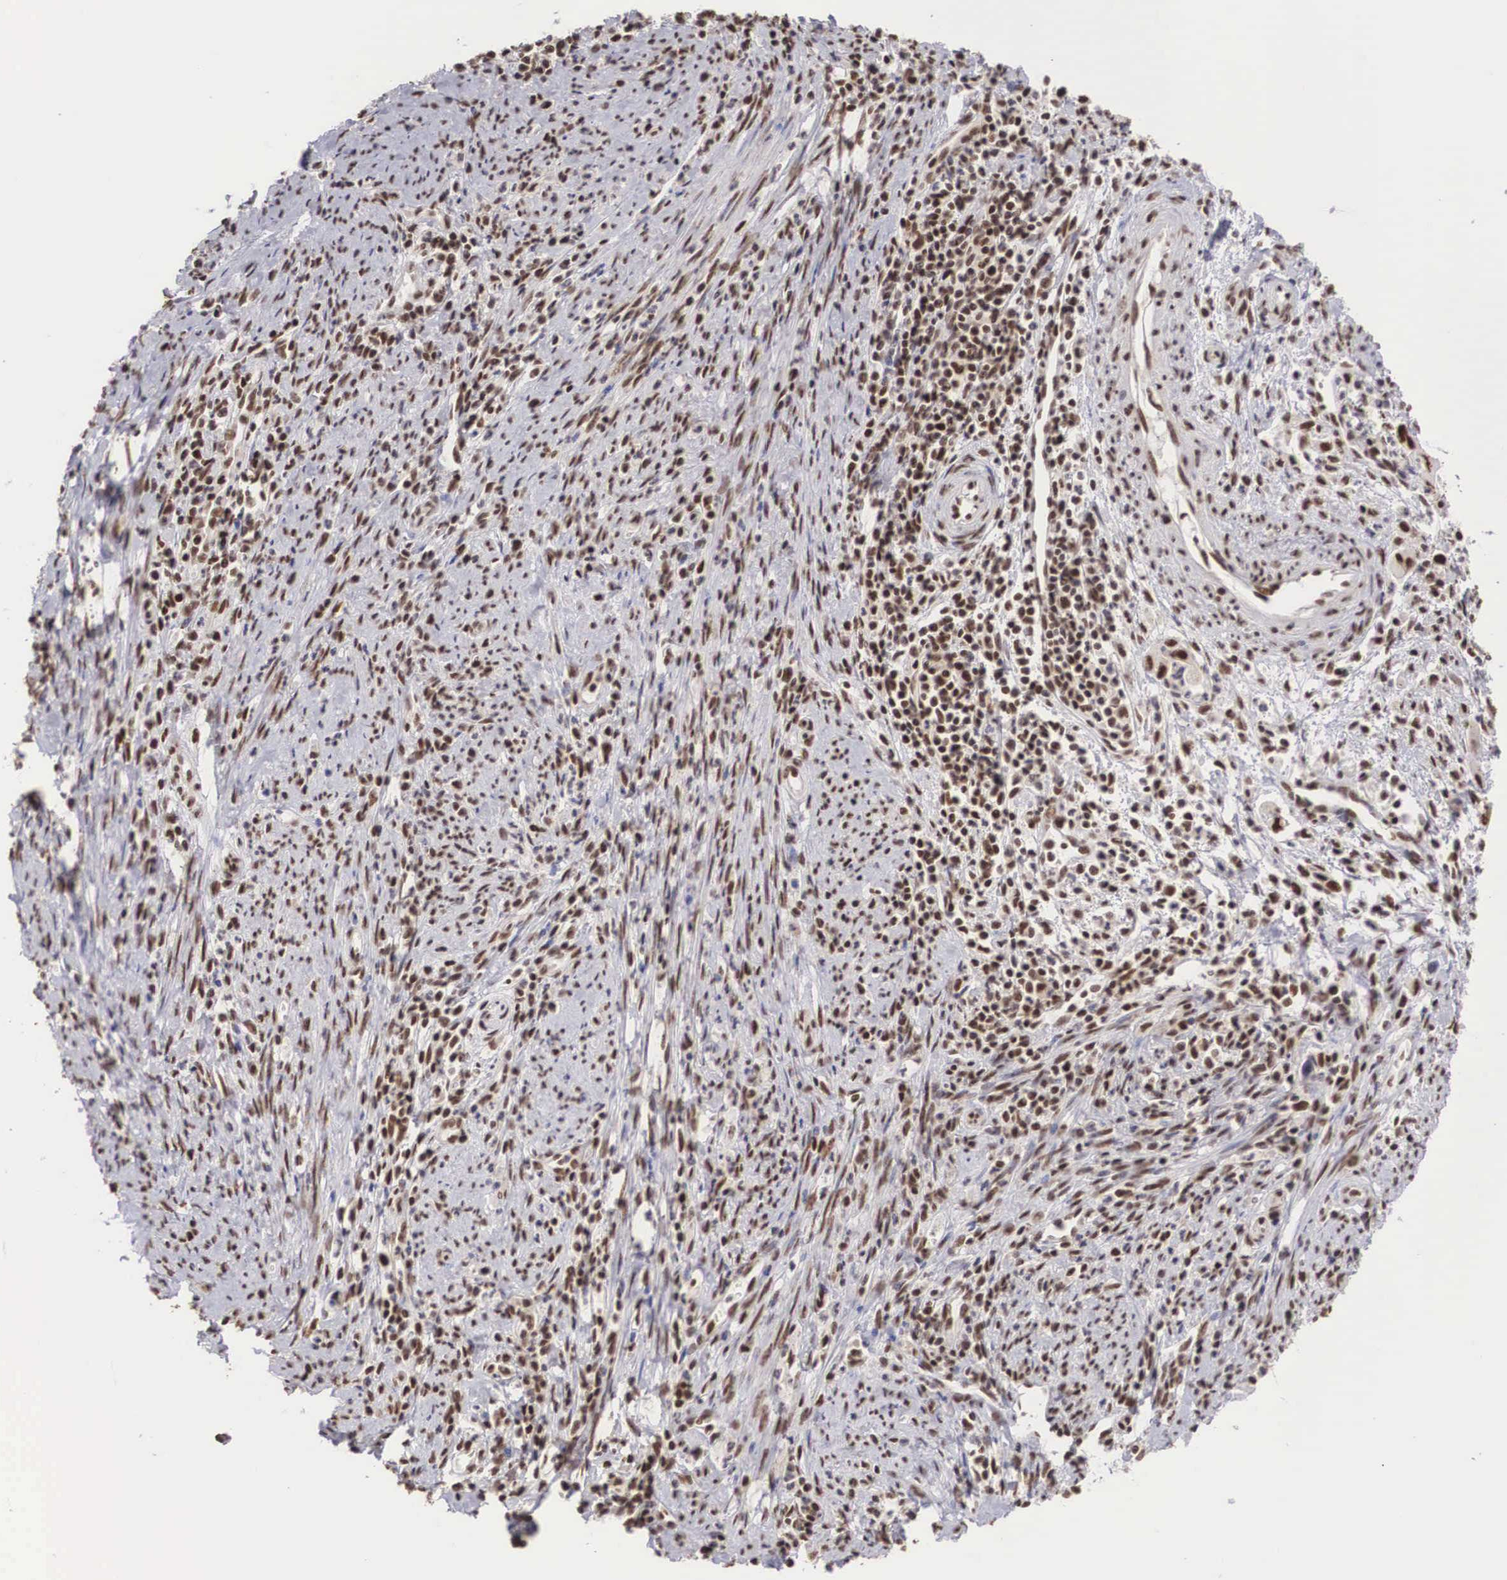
{"staining": {"intensity": "strong", "quantity": ">75%", "location": "nuclear"}, "tissue": "cervical cancer", "cell_type": "Tumor cells", "image_type": "cancer", "snomed": [{"axis": "morphology", "description": "Normal tissue, NOS"}, {"axis": "morphology", "description": "Adenocarcinoma, NOS"}, {"axis": "topography", "description": "Cervix"}], "caption": "Immunohistochemical staining of cervical adenocarcinoma demonstrates high levels of strong nuclear staining in approximately >75% of tumor cells.", "gene": "HTATSF1", "patient": {"sex": "female", "age": 34}}